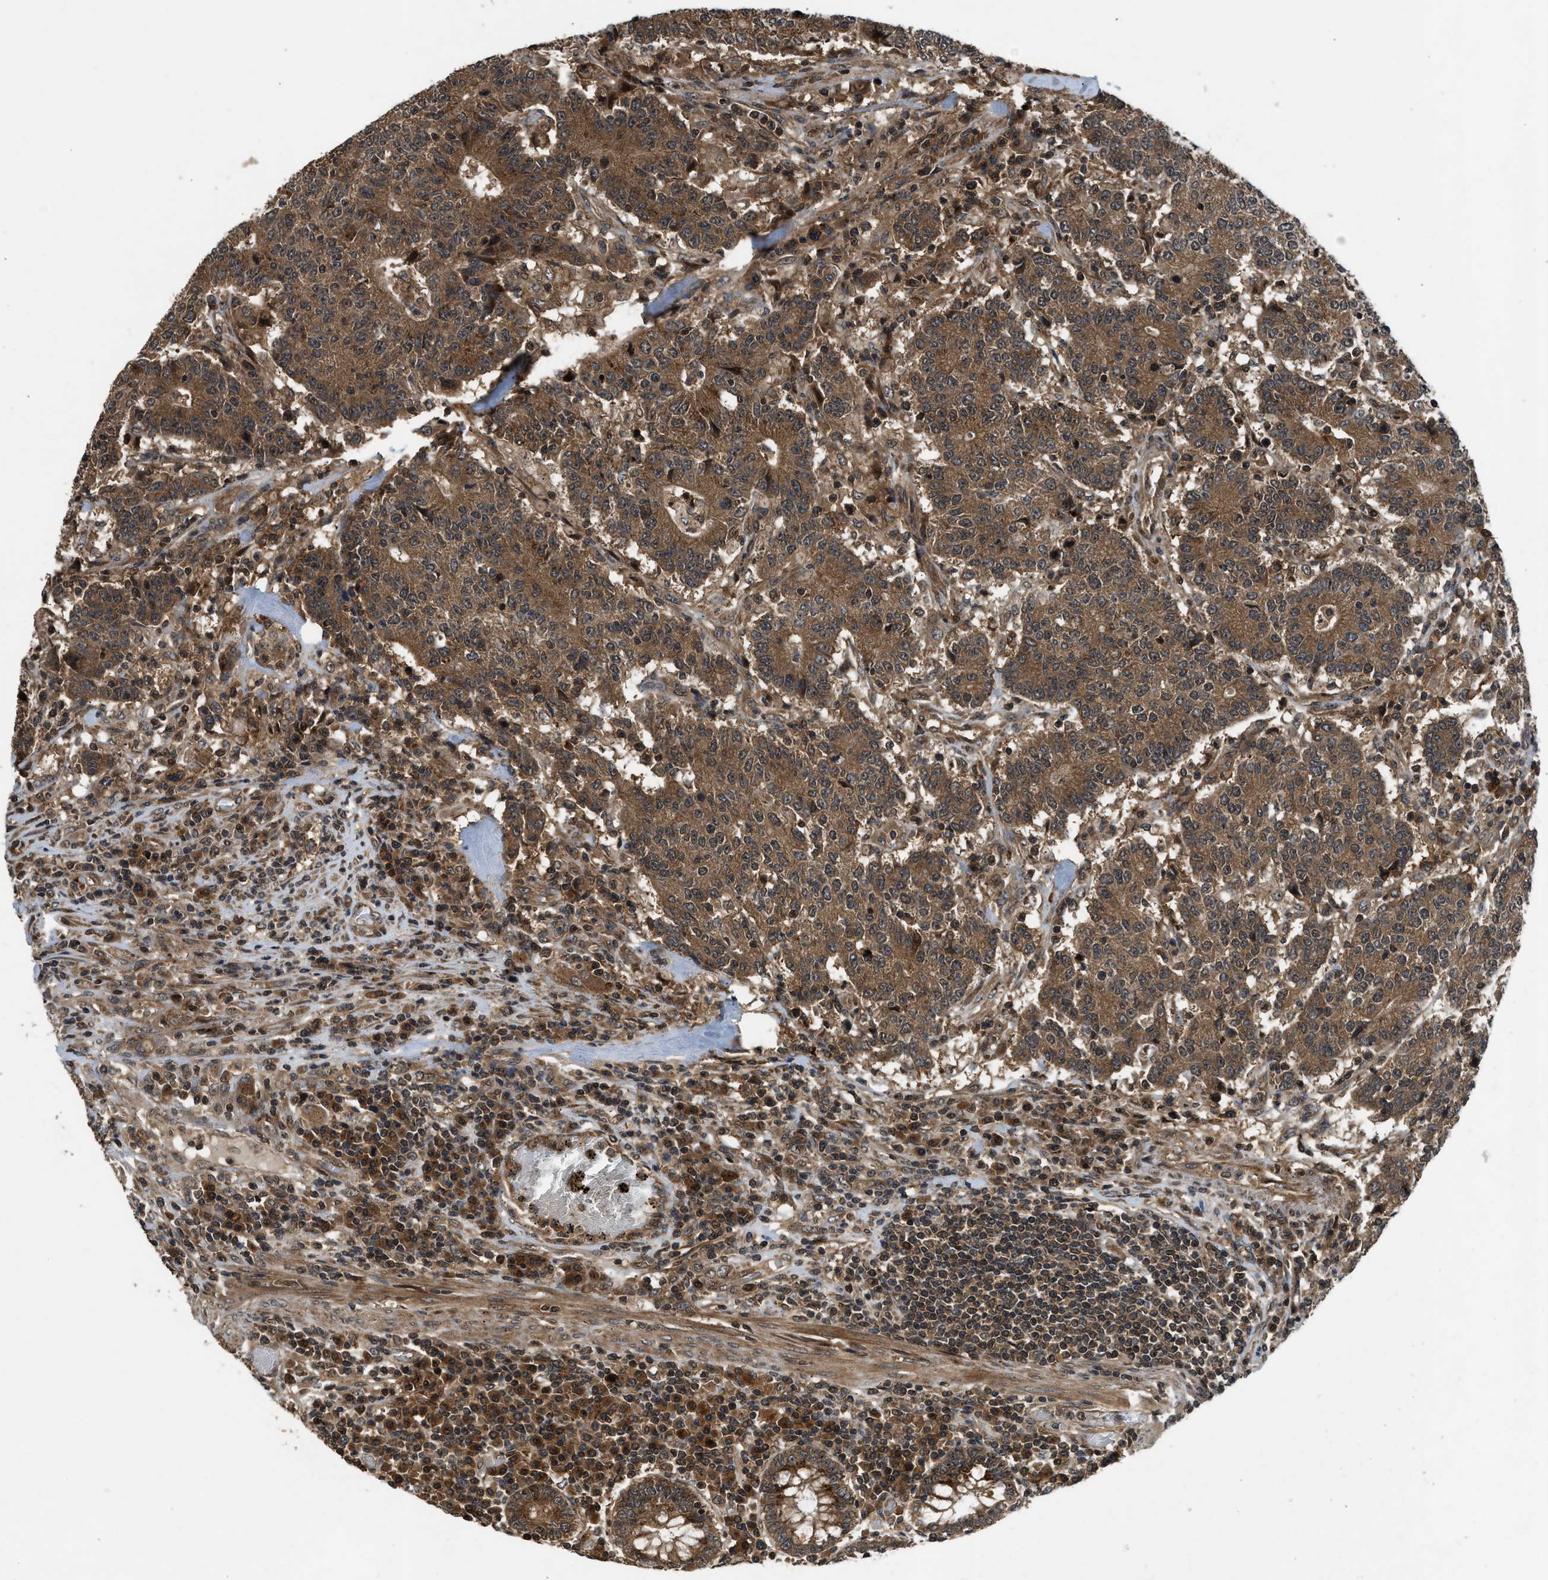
{"staining": {"intensity": "moderate", "quantity": ">75%", "location": "cytoplasmic/membranous"}, "tissue": "colorectal cancer", "cell_type": "Tumor cells", "image_type": "cancer", "snomed": [{"axis": "morphology", "description": "Adenocarcinoma, NOS"}, {"axis": "topography", "description": "Colon"}], "caption": "Immunohistochemical staining of human colorectal adenocarcinoma exhibits medium levels of moderate cytoplasmic/membranous positivity in about >75% of tumor cells. The staining was performed using DAB to visualize the protein expression in brown, while the nuclei were stained in blue with hematoxylin (Magnification: 20x).", "gene": "RPS6KB1", "patient": {"sex": "female", "age": 75}}